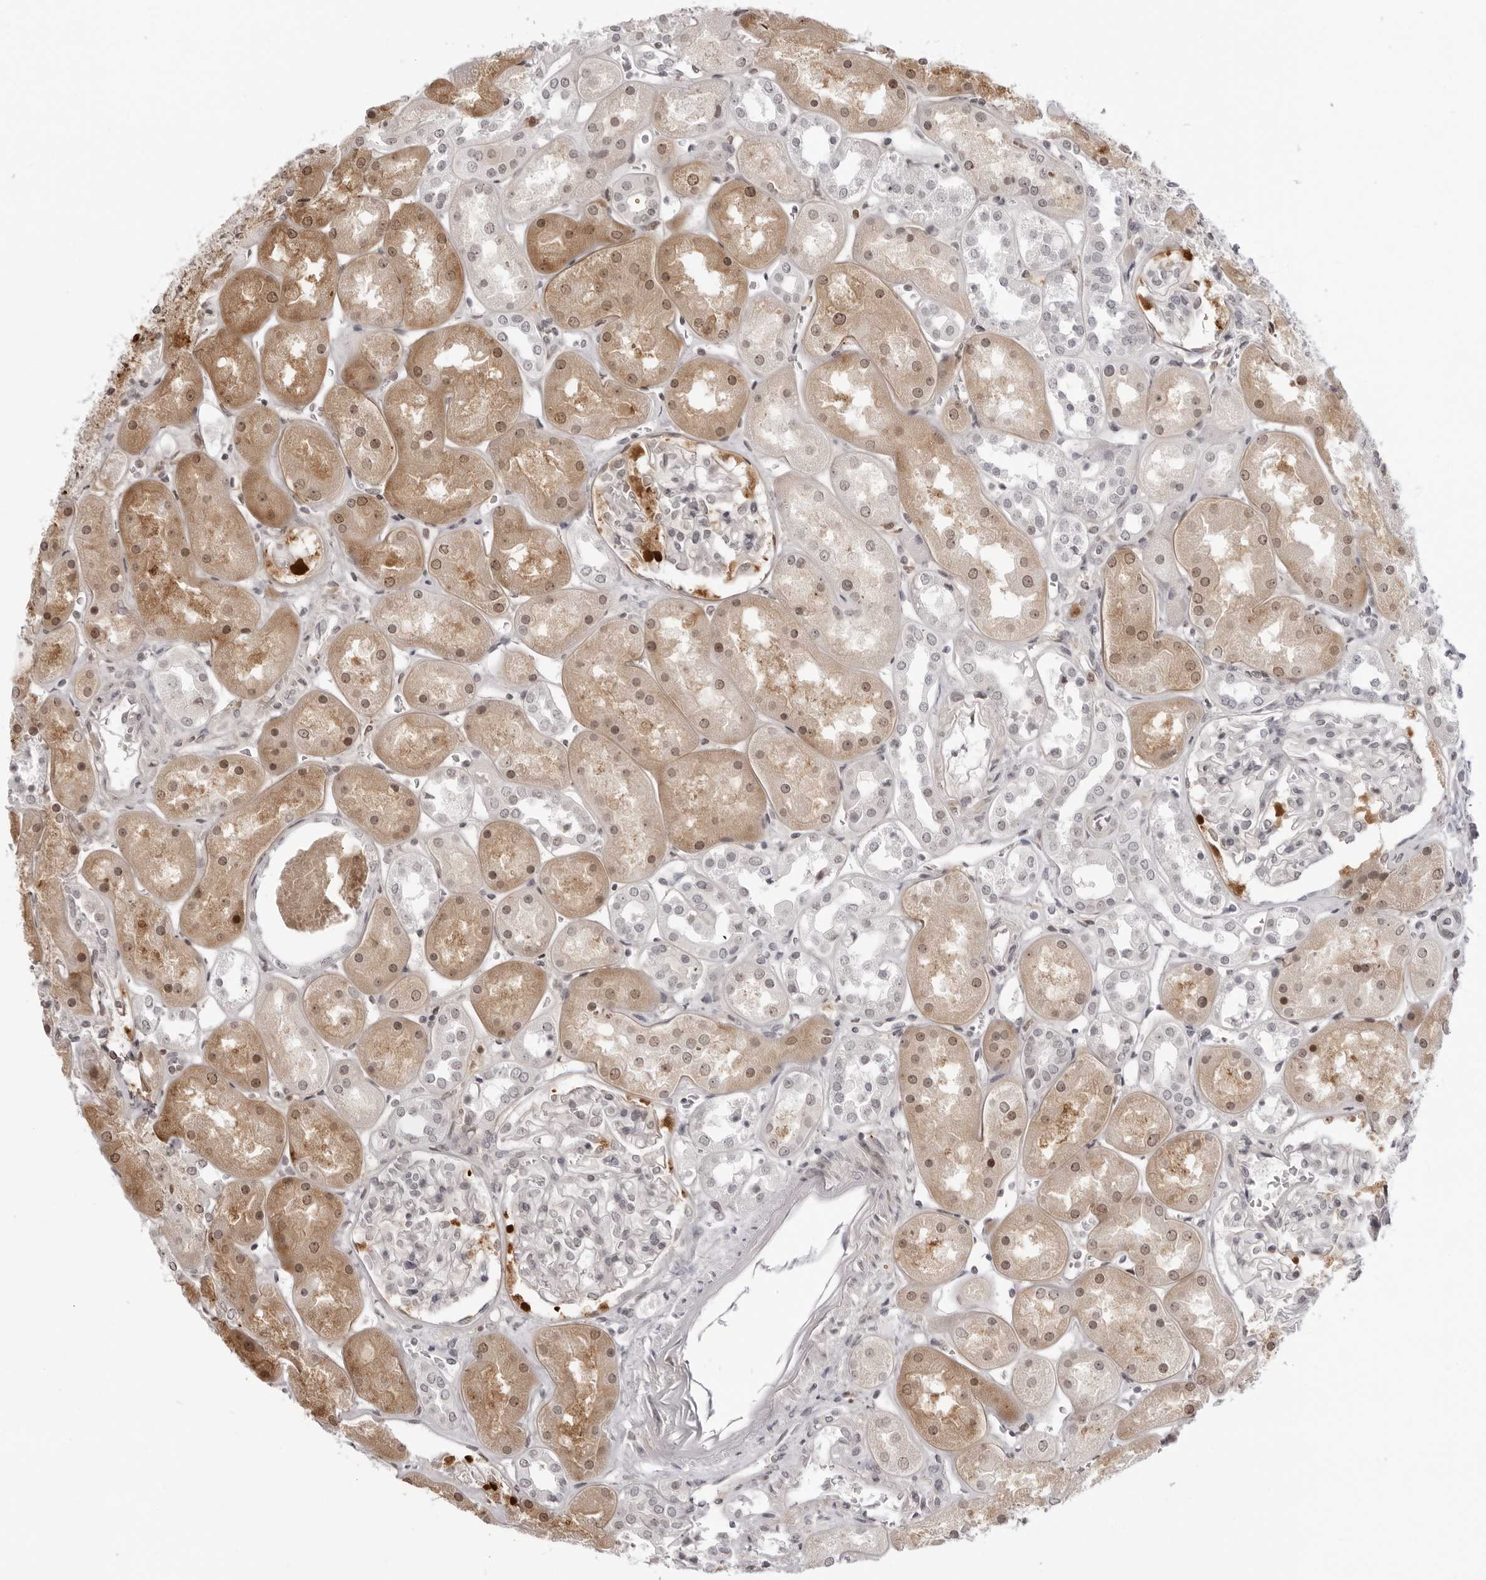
{"staining": {"intensity": "negative", "quantity": "none", "location": "none"}, "tissue": "kidney", "cell_type": "Cells in glomeruli", "image_type": "normal", "snomed": [{"axis": "morphology", "description": "Normal tissue, NOS"}, {"axis": "topography", "description": "Kidney"}], "caption": "An IHC micrograph of normal kidney is shown. There is no staining in cells in glomeruli of kidney.", "gene": "SRGAP2", "patient": {"sex": "male", "age": 70}}